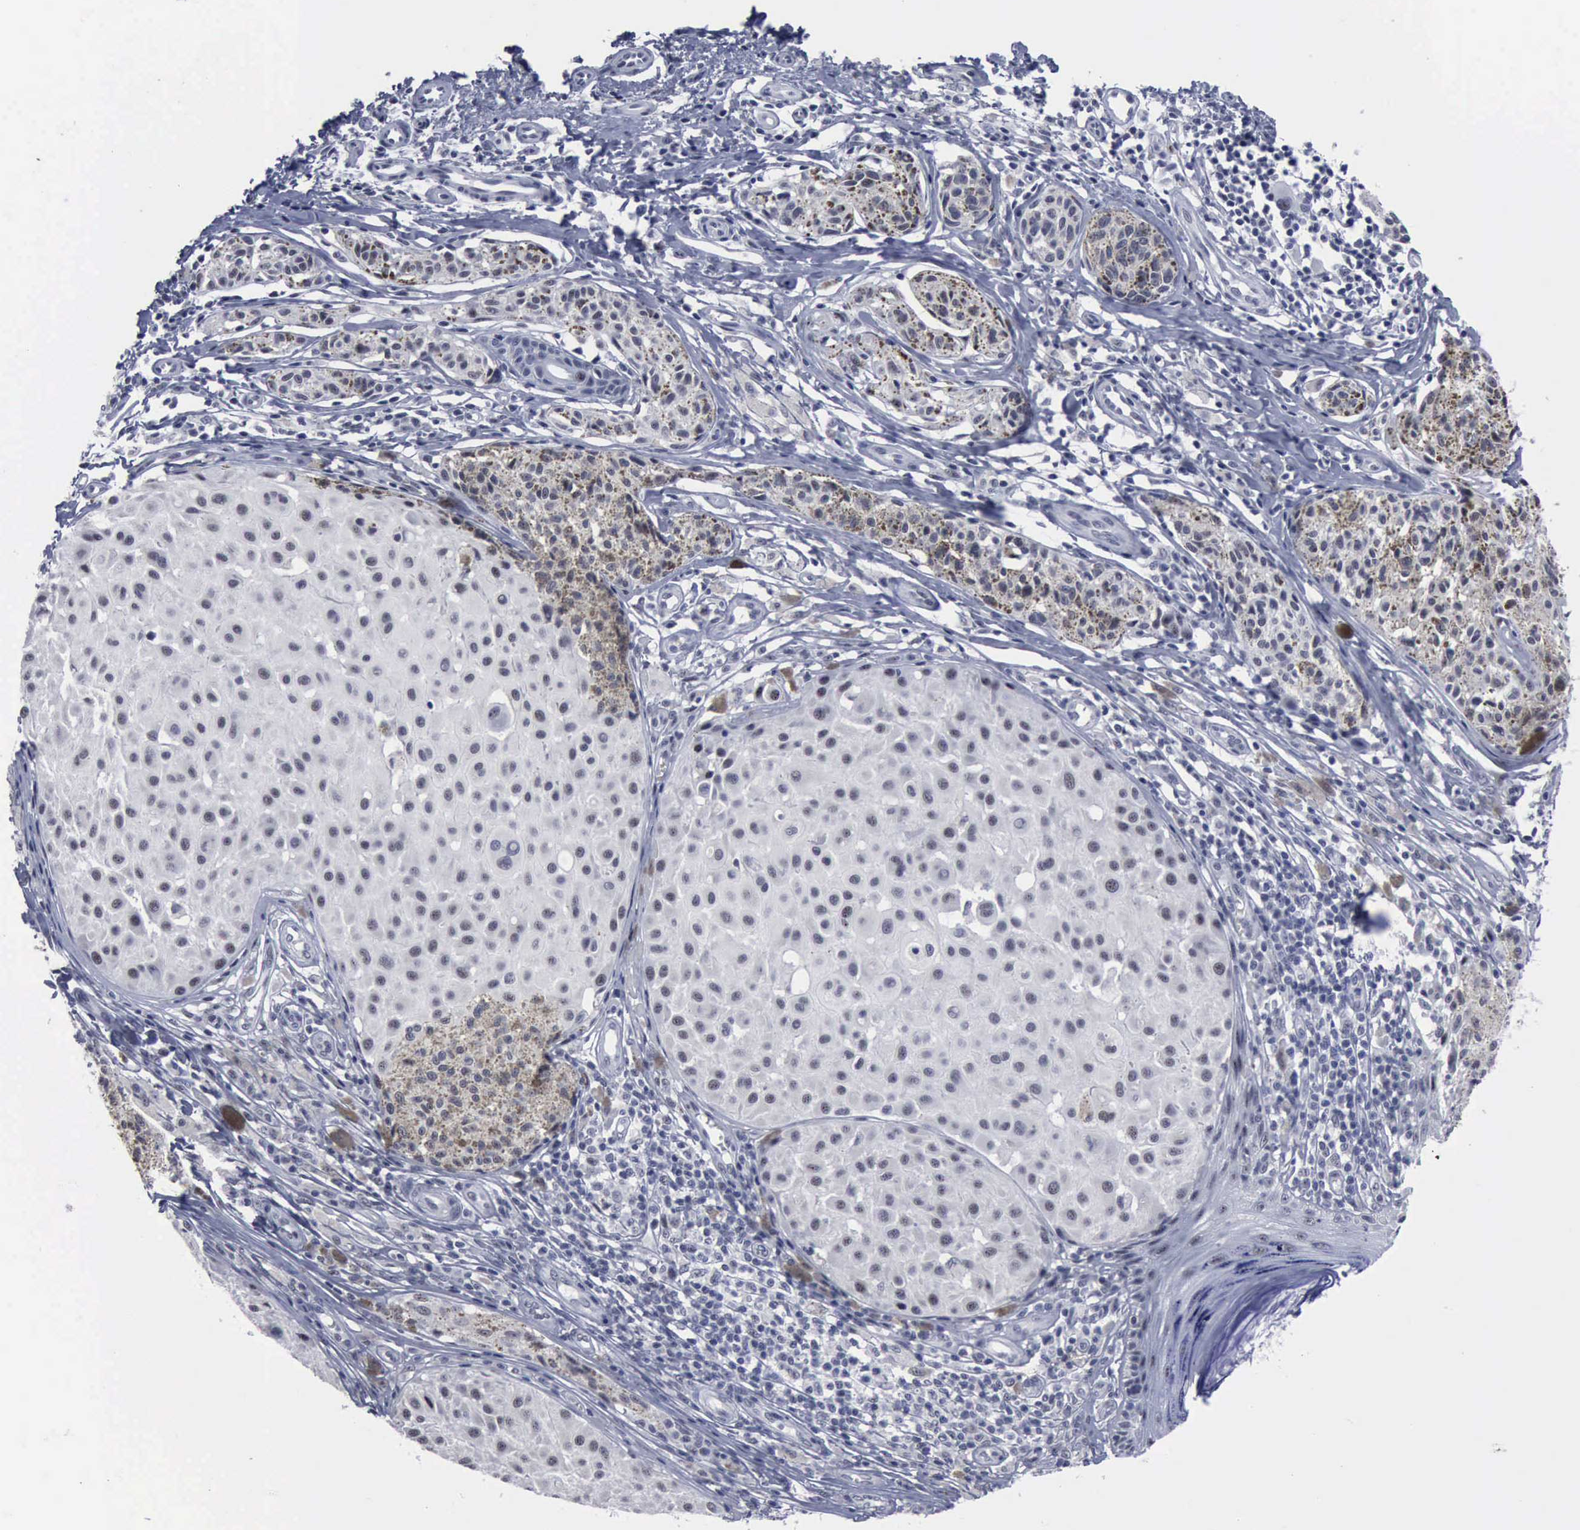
{"staining": {"intensity": "negative", "quantity": "none", "location": "none"}, "tissue": "melanoma", "cell_type": "Tumor cells", "image_type": "cancer", "snomed": [{"axis": "morphology", "description": "Malignant melanoma, NOS"}, {"axis": "topography", "description": "Skin"}], "caption": "DAB (3,3'-diaminobenzidine) immunohistochemical staining of human malignant melanoma exhibits no significant staining in tumor cells.", "gene": "BRD1", "patient": {"sex": "male", "age": 36}}